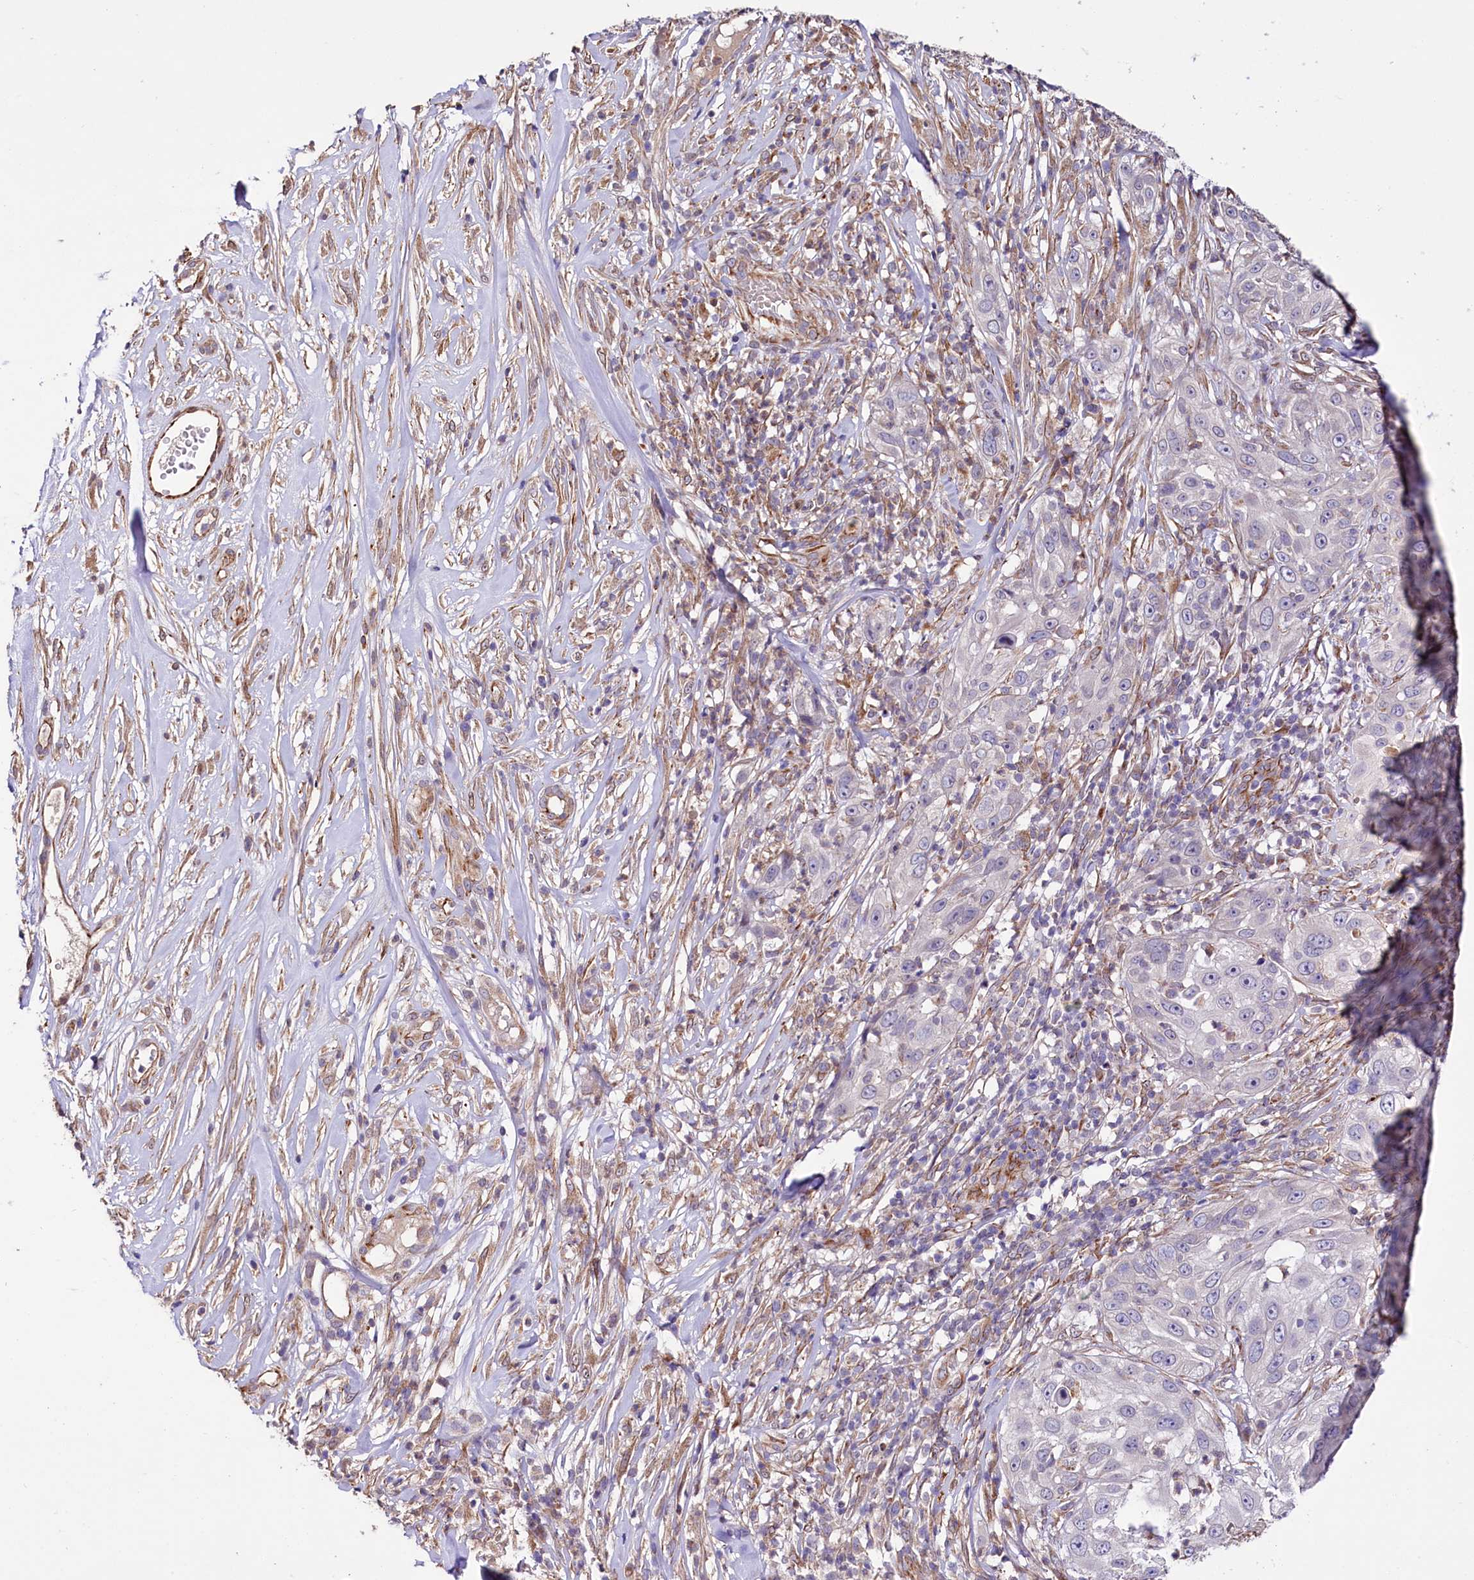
{"staining": {"intensity": "negative", "quantity": "none", "location": "none"}, "tissue": "skin cancer", "cell_type": "Tumor cells", "image_type": "cancer", "snomed": [{"axis": "morphology", "description": "Squamous cell carcinoma, NOS"}, {"axis": "topography", "description": "Skin"}], "caption": "High magnification brightfield microscopy of skin cancer stained with DAB (3,3'-diaminobenzidine) (brown) and counterstained with hematoxylin (blue): tumor cells show no significant expression.", "gene": "TTC12", "patient": {"sex": "female", "age": 44}}